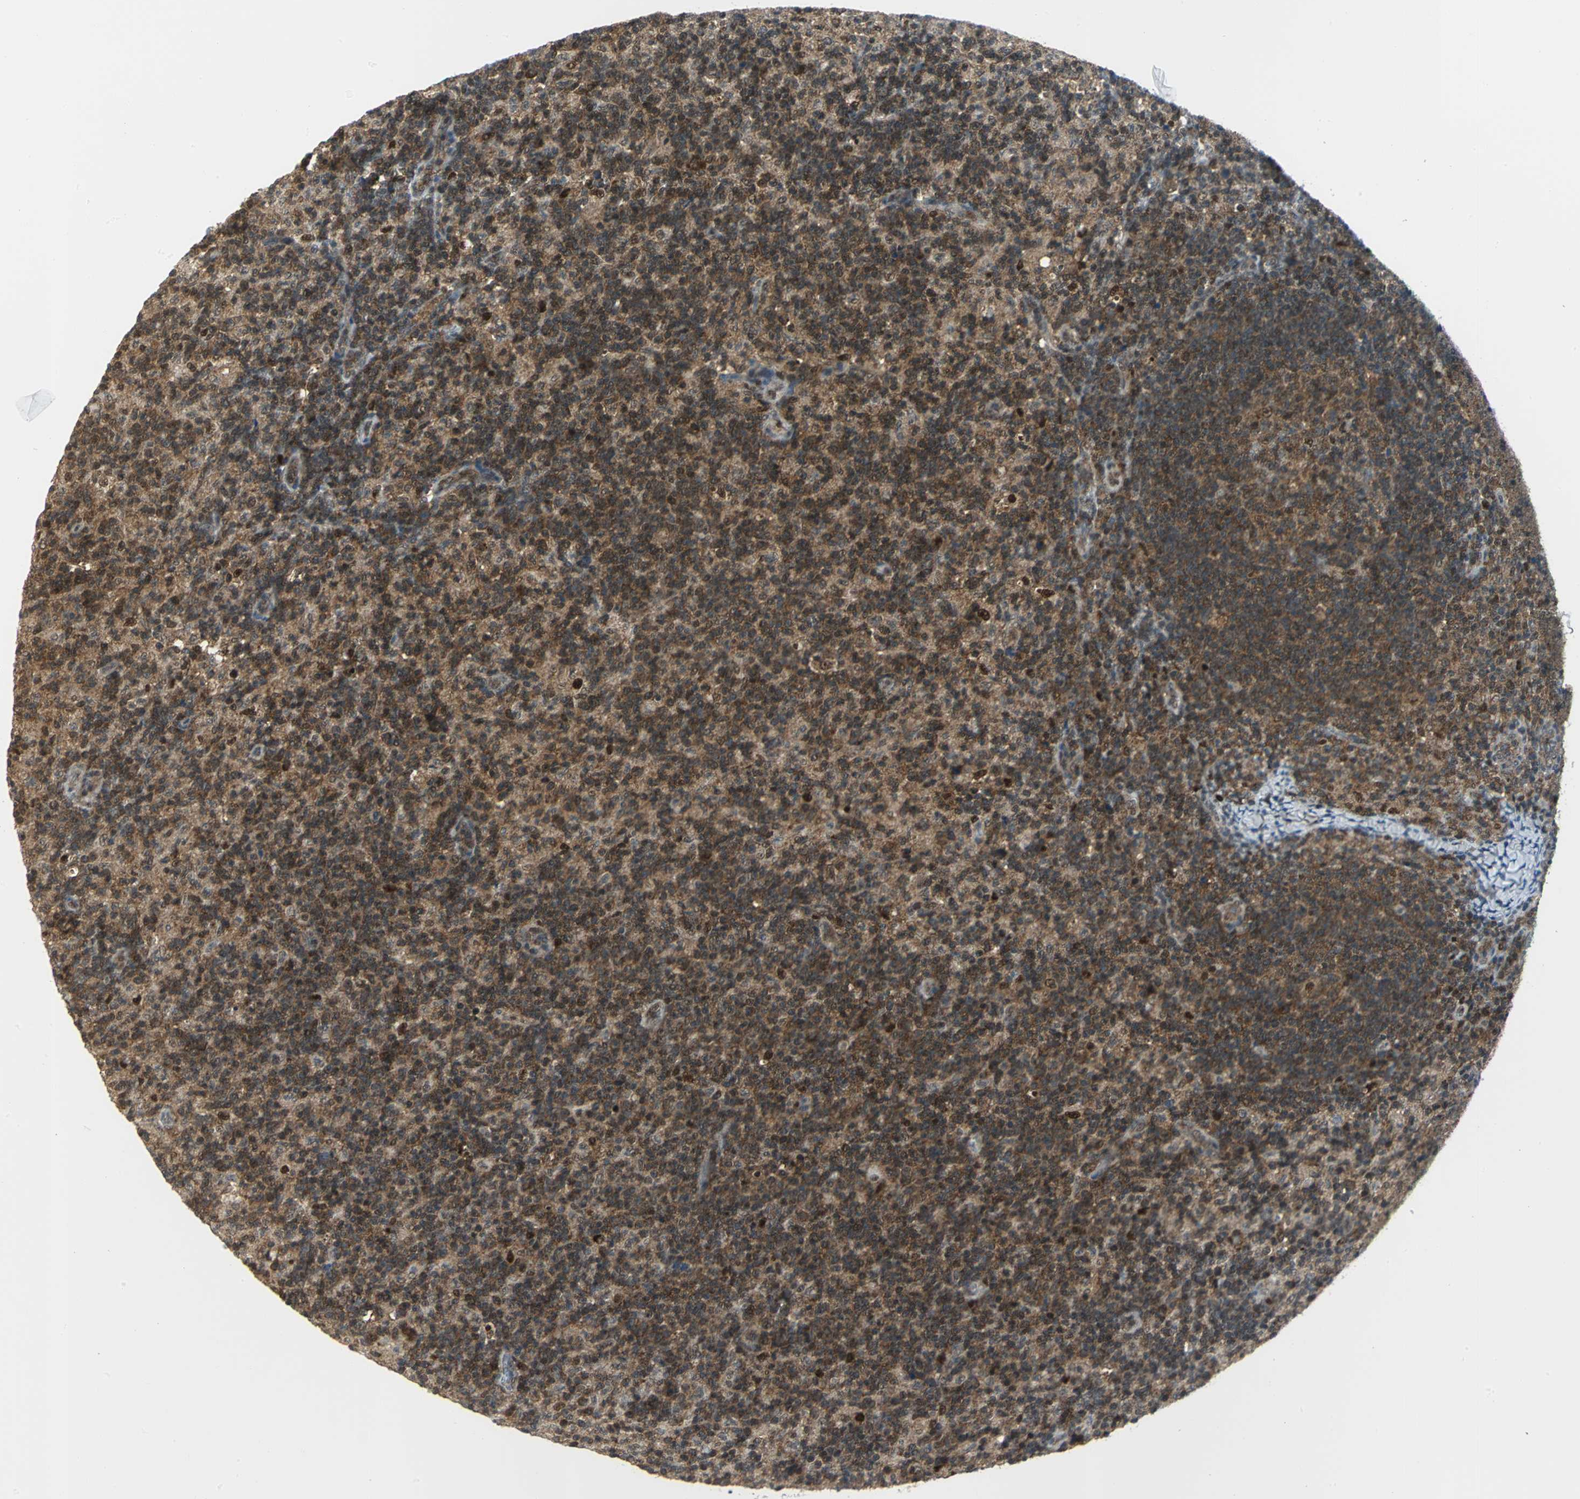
{"staining": {"intensity": "moderate", "quantity": ">75%", "location": "cytoplasmic/membranous"}, "tissue": "lymph node", "cell_type": "Germinal center cells", "image_type": "normal", "snomed": [{"axis": "morphology", "description": "Normal tissue, NOS"}, {"axis": "morphology", "description": "Inflammation, NOS"}, {"axis": "topography", "description": "Lymph node"}], "caption": "About >75% of germinal center cells in normal lymph node exhibit moderate cytoplasmic/membranous protein expression as visualized by brown immunohistochemical staining.", "gene": "PSMA4", "patient": {"sex": "male", "age": 55}}